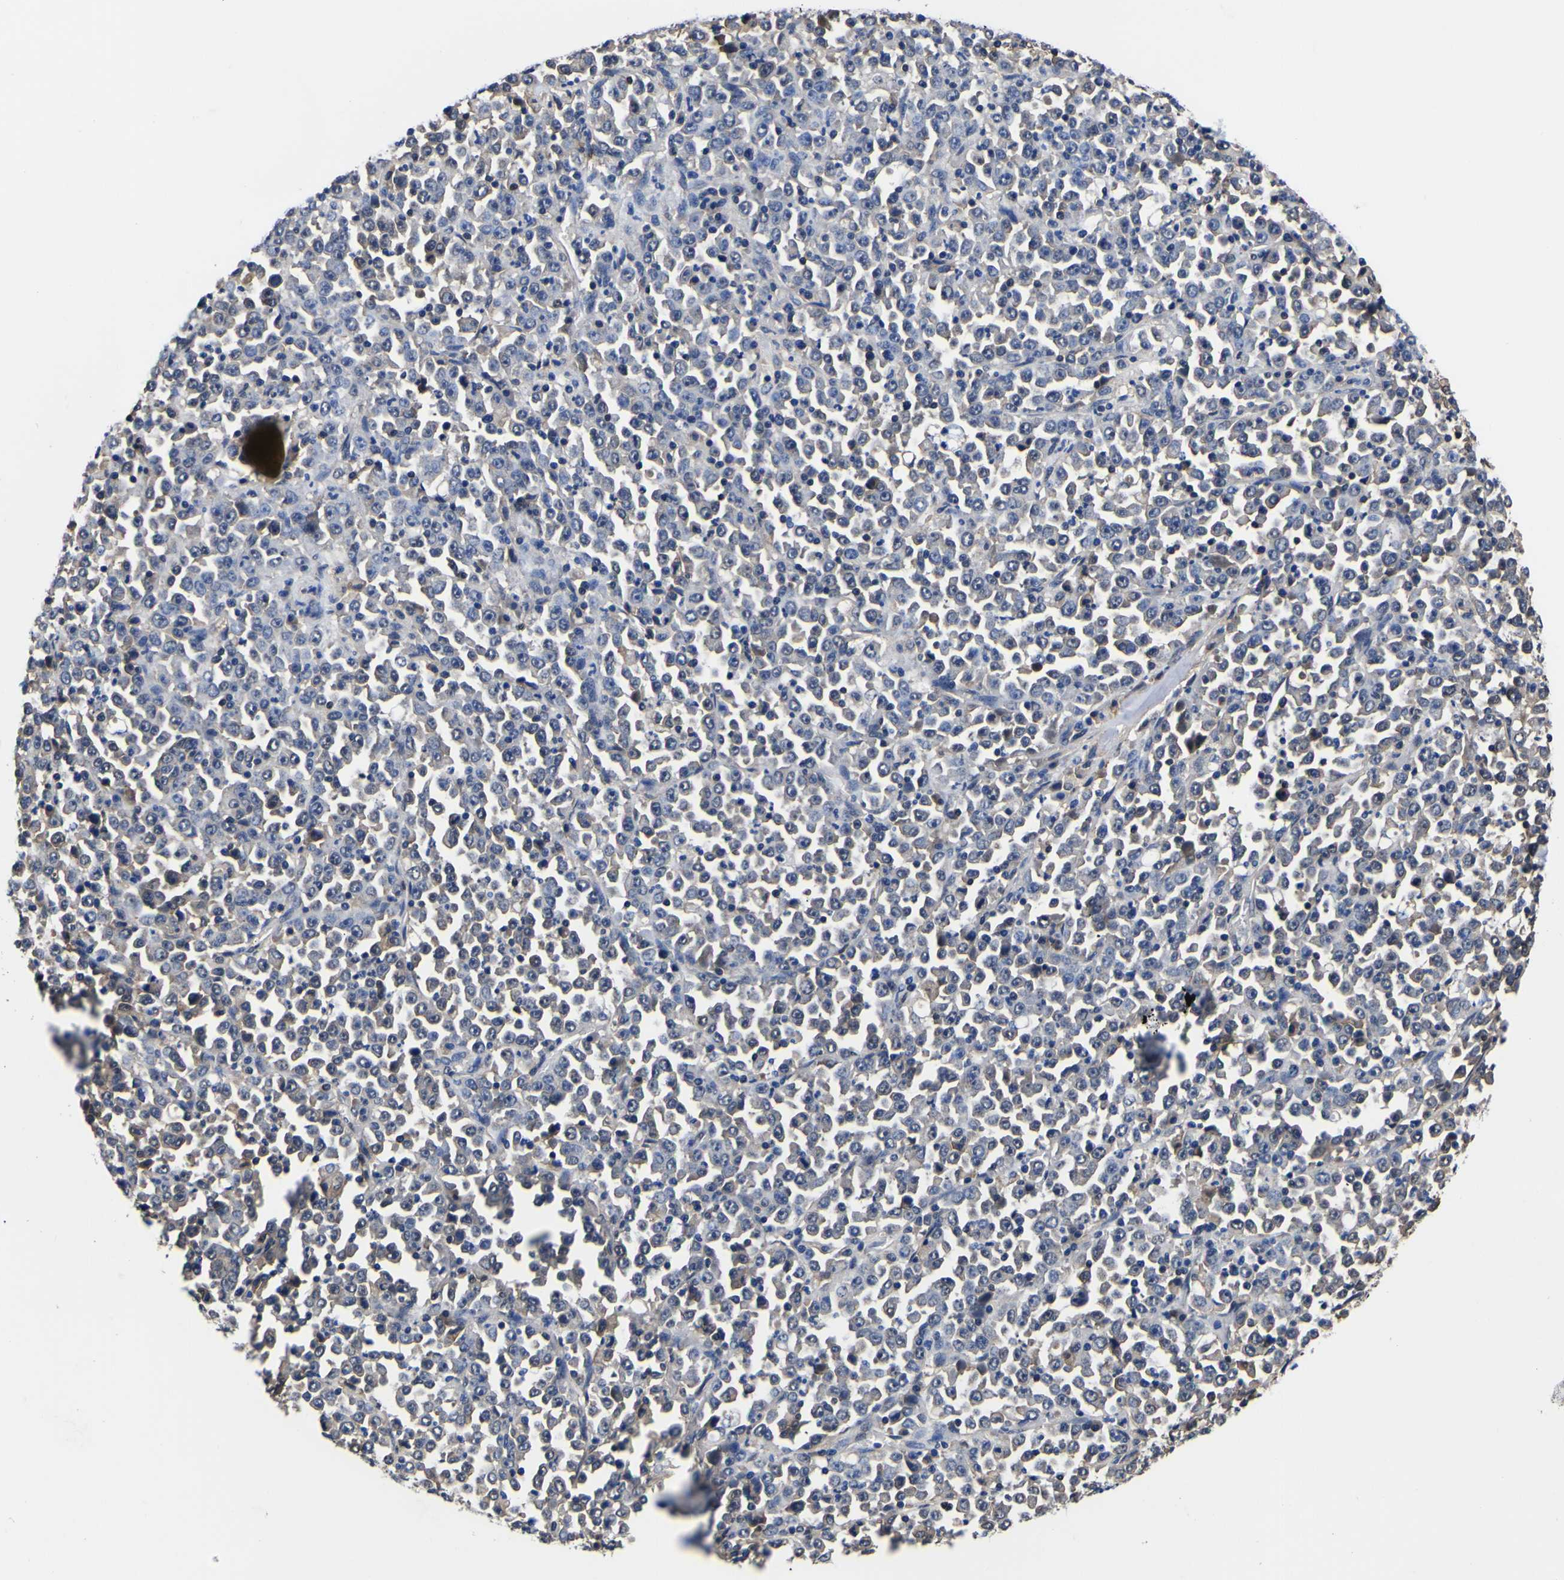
{"staining": {"intensity": "weak", "quantity": "<25%", "location": "nuclear"}, "tissue": "stomach cancer", "cell_type": "Tumor cells", "image_type": "cancer", "snomed": [{"axis": "morphology", "description": "Normal tissue, NOS"}, {"axis": "morphology", "description": "Adenocarcinoma, NOS"}, {"axis": "topography", "description": "Stomach, upper"}, {"axis": "topography", "description": "Stomach"}], "caption": "The immunohistochemistry photomicrograph has no significant positivity in tumor cells of adenocarcinoma (stomach) tissue.", "gene": "FAM110B", "patient": {"sex": "male", "age": 59}}